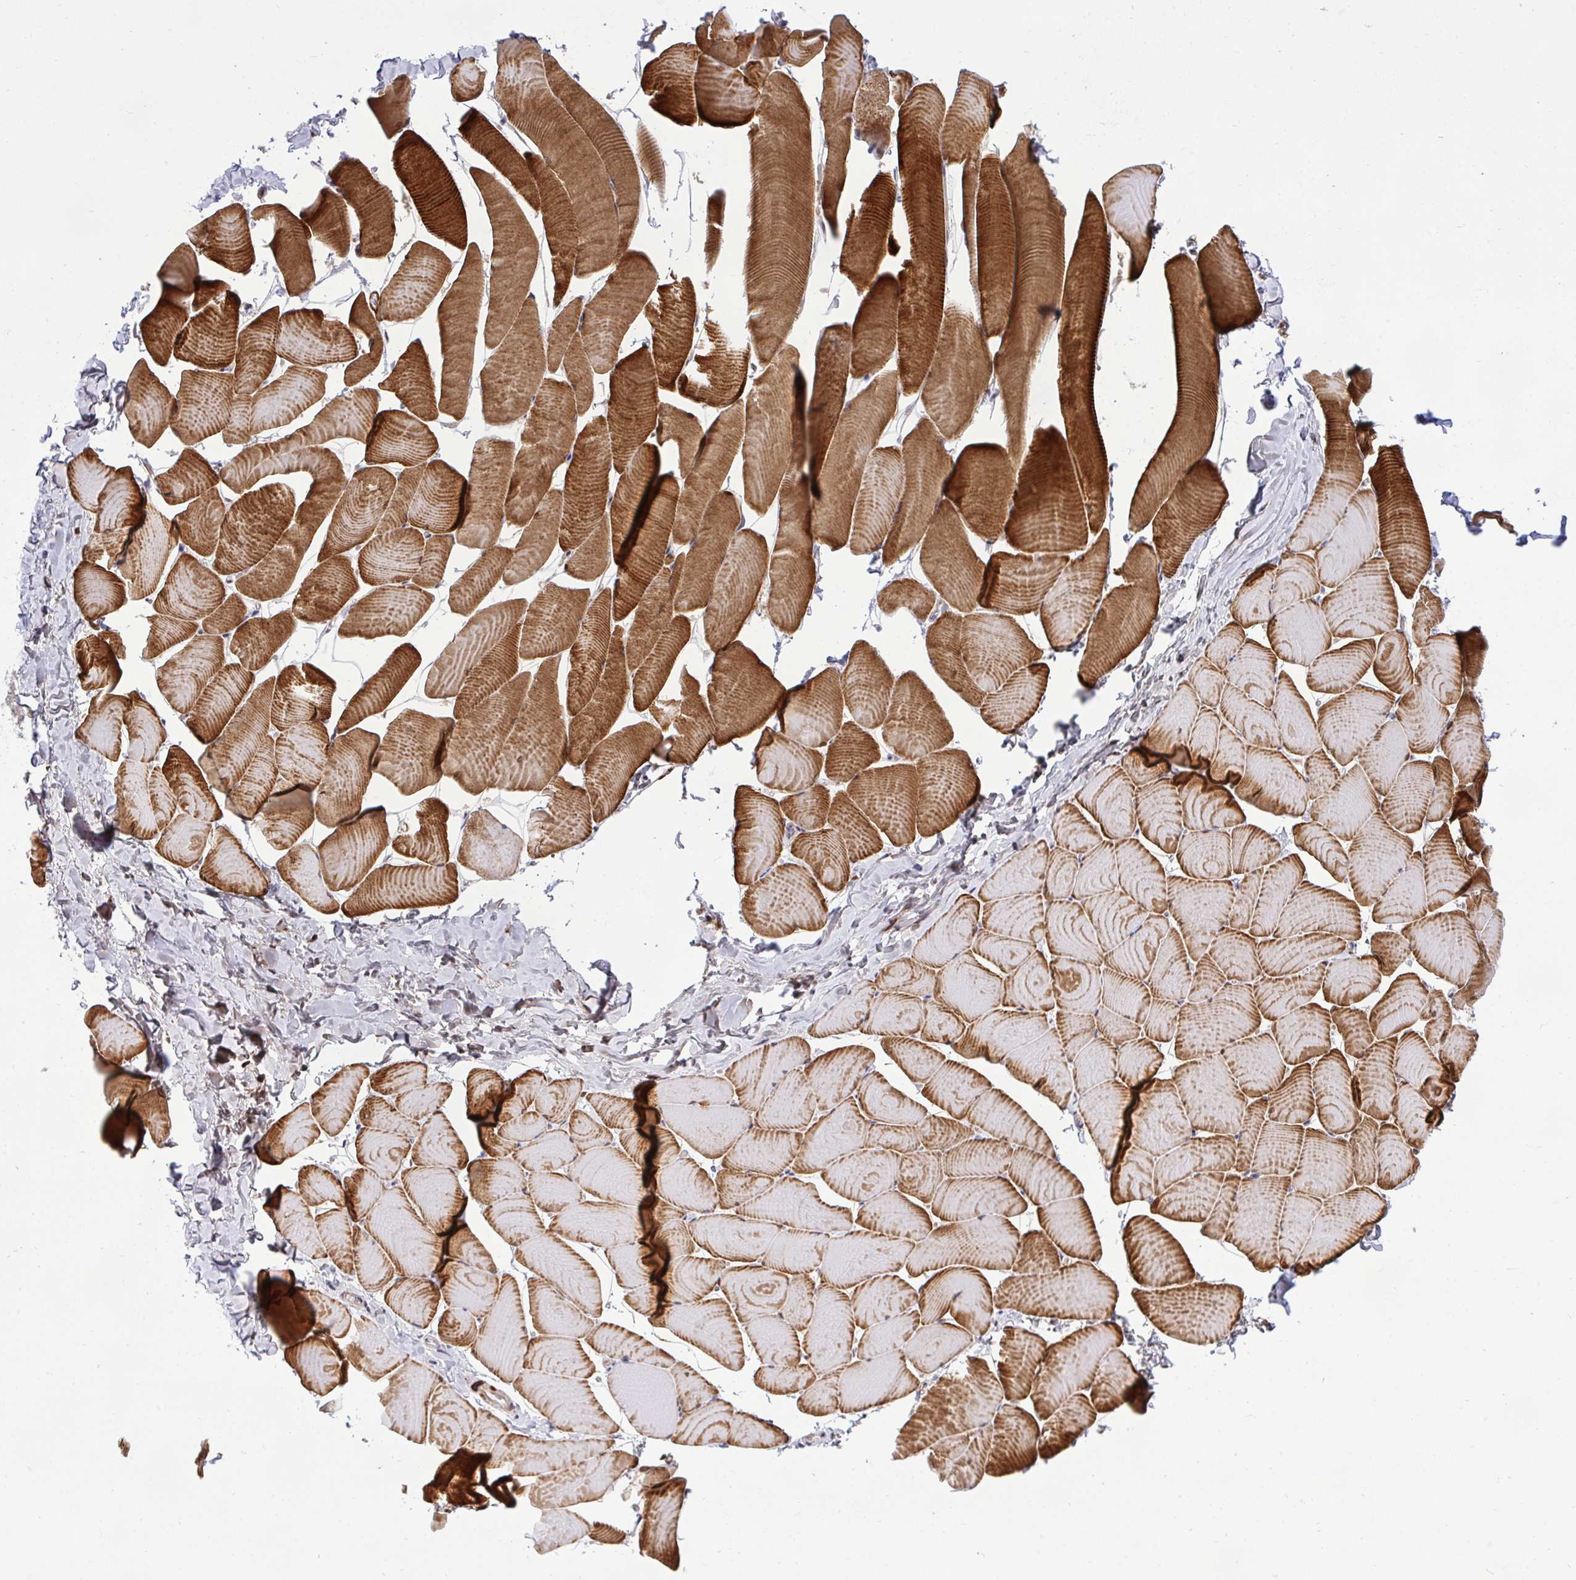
{"staining": {"intensity": "strong", "quantity": "25%-75%", "location": "cytoplasmic/membranous"}, "tissue": "skeletal muscle", "cell_type": "Myocytes", "image_type": "normal", "snomed": [{"axis": "morphology", "description": "Normal tissue, NOS"}, {"axis": "topography", "description": "Skeletal muscle"}], "caption": "Strong cytoplasmic/membranous staining is identified in about 25%-75% of myocytes in unremarkable skeletal muscle. (IHC, brightfield microscopy, high magnification).", "gene": "CASTOR2", "patient": {"sex": "male", "age": 25}}